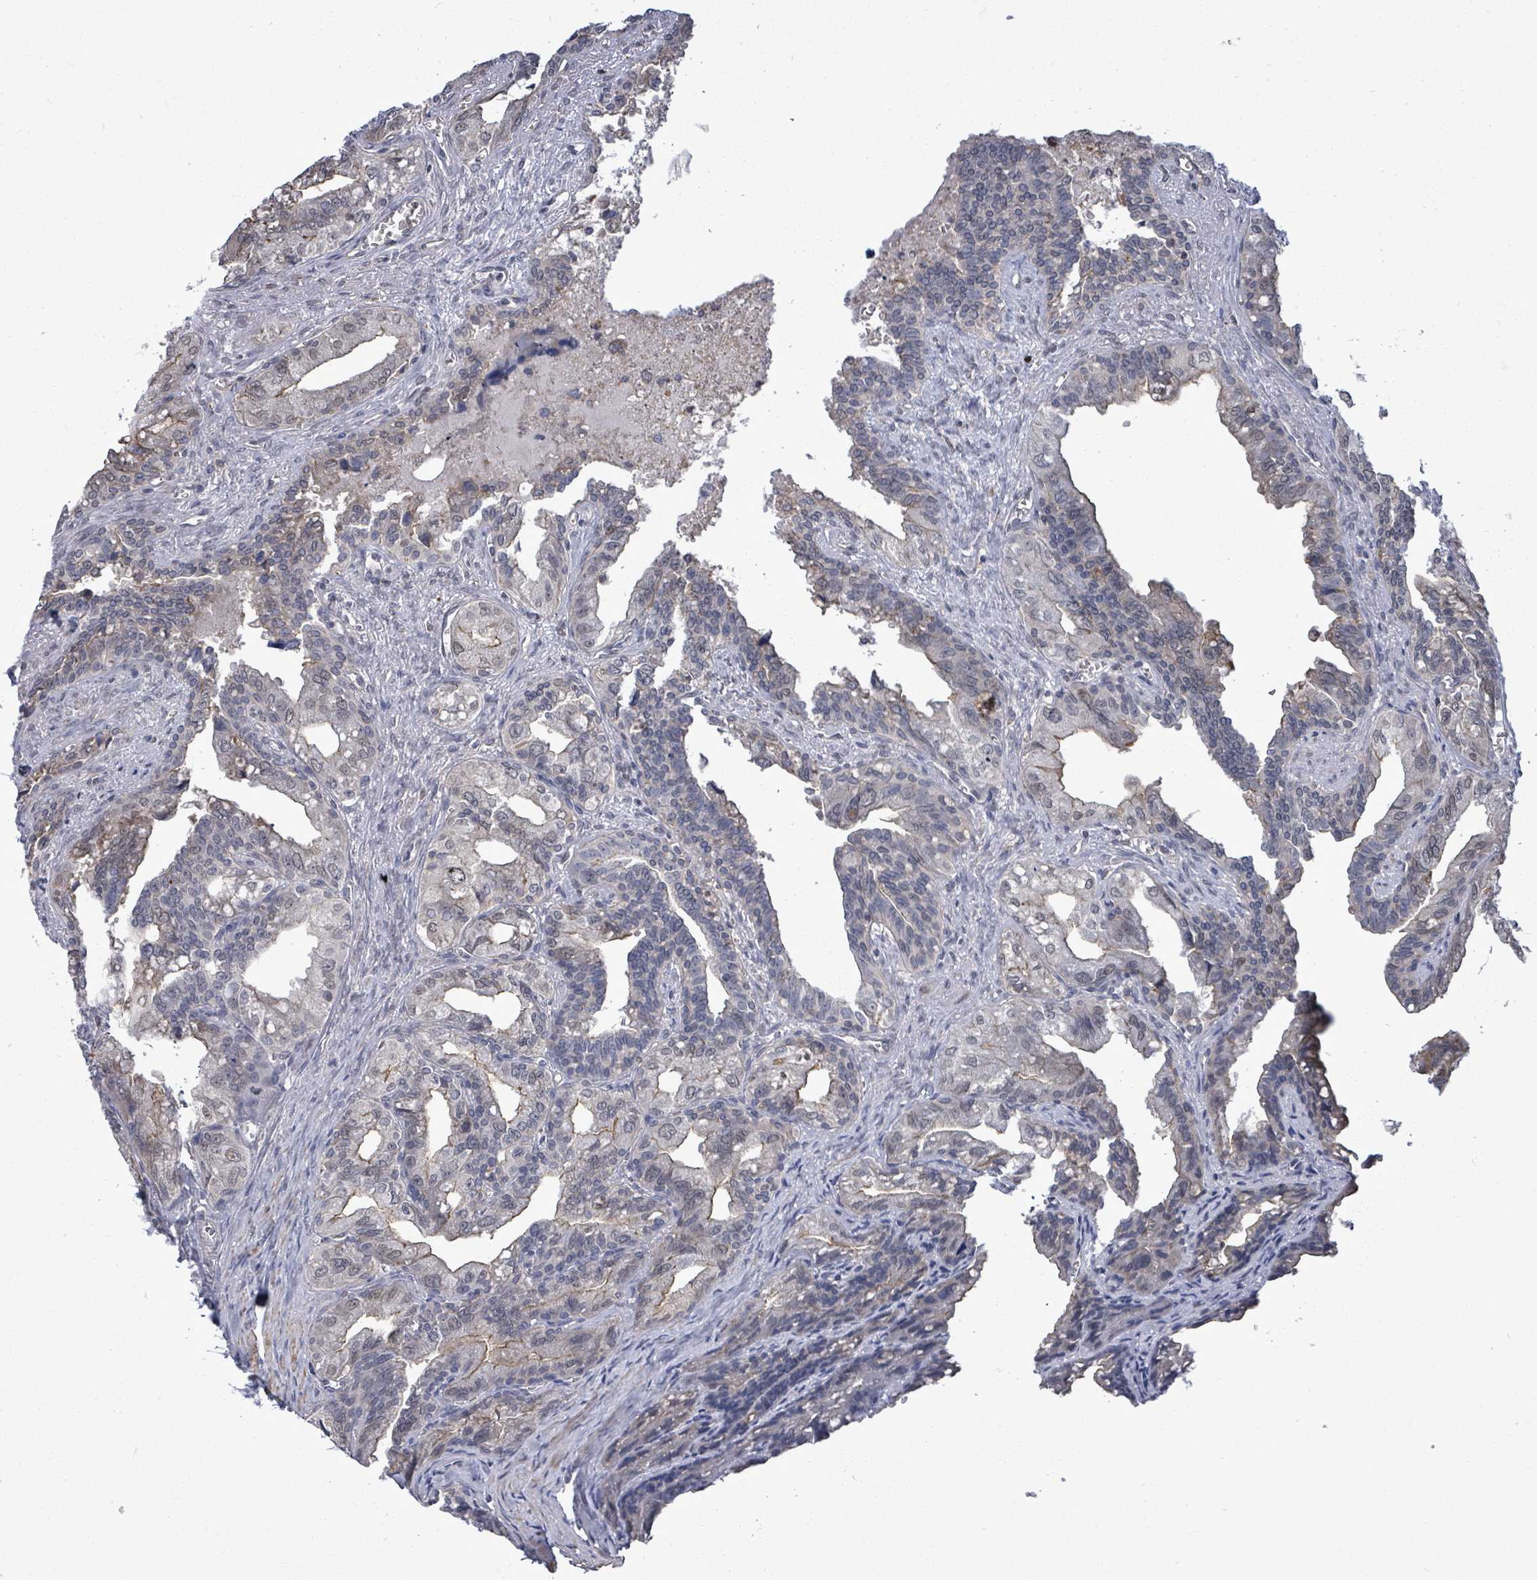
{"staining": {"intensity": "negative", "quantity": "none", "location": "none"}, "tissue": "seminal vesicle", "cell_type": "Glandular cells", "image_type": "normal", "snomed": [{"axis": "morphology", "description": "Normal tissue, NOS"}, {"axis": "topography", "description": "Seminal veicle"}], "caption": "Photomicrograph shows no significant protein expression in glandular cells of benign seminal vesicle. (DAB IHC, high magnification).", "gene": "PAPSS1", "patient": {"sex": "male", "age": 67}}